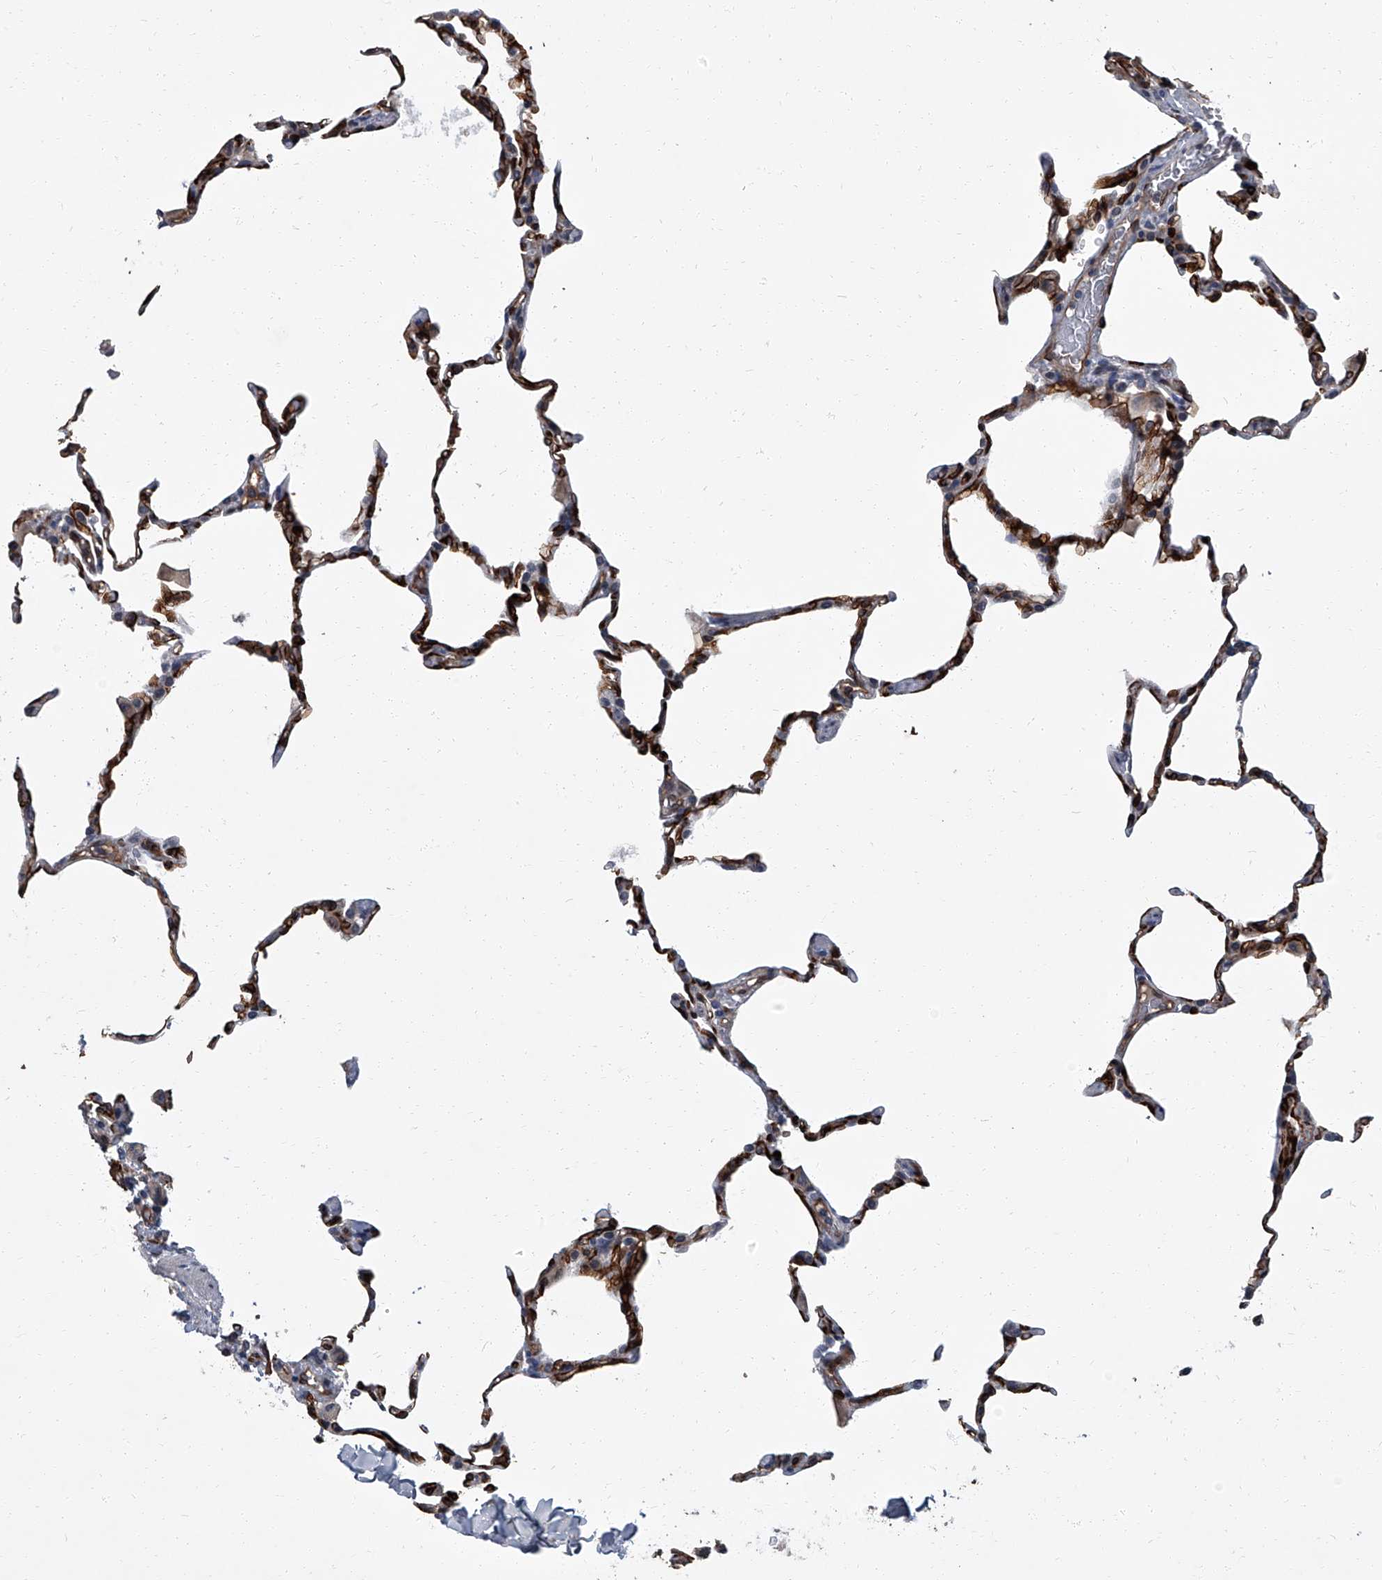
{"staining": {"intensity": "moderate", "quantity": "25%-75%", "location": "cytoplasmic/membranous,nuclear"}, "tissue": "lung", "cell_type": "Alveolar cells", "image_type": "normal", "snomed": [{"axis": "morphology", "description": "Normal tissue, NOS"}, {"axis": "topography", "description": "Lung"}], "caption": "This photomicrograph demonstrates normal lung stained with immunohistochemistry (IHC) to label a protein in brown. The cytoplasmic/membranous,nuclear of alveolar cells show moderate positivity for the protein. Nuclei are counter-stained blue.", "gene": "LRRC8C", "patient": {"sex": "male", "age": 20}}